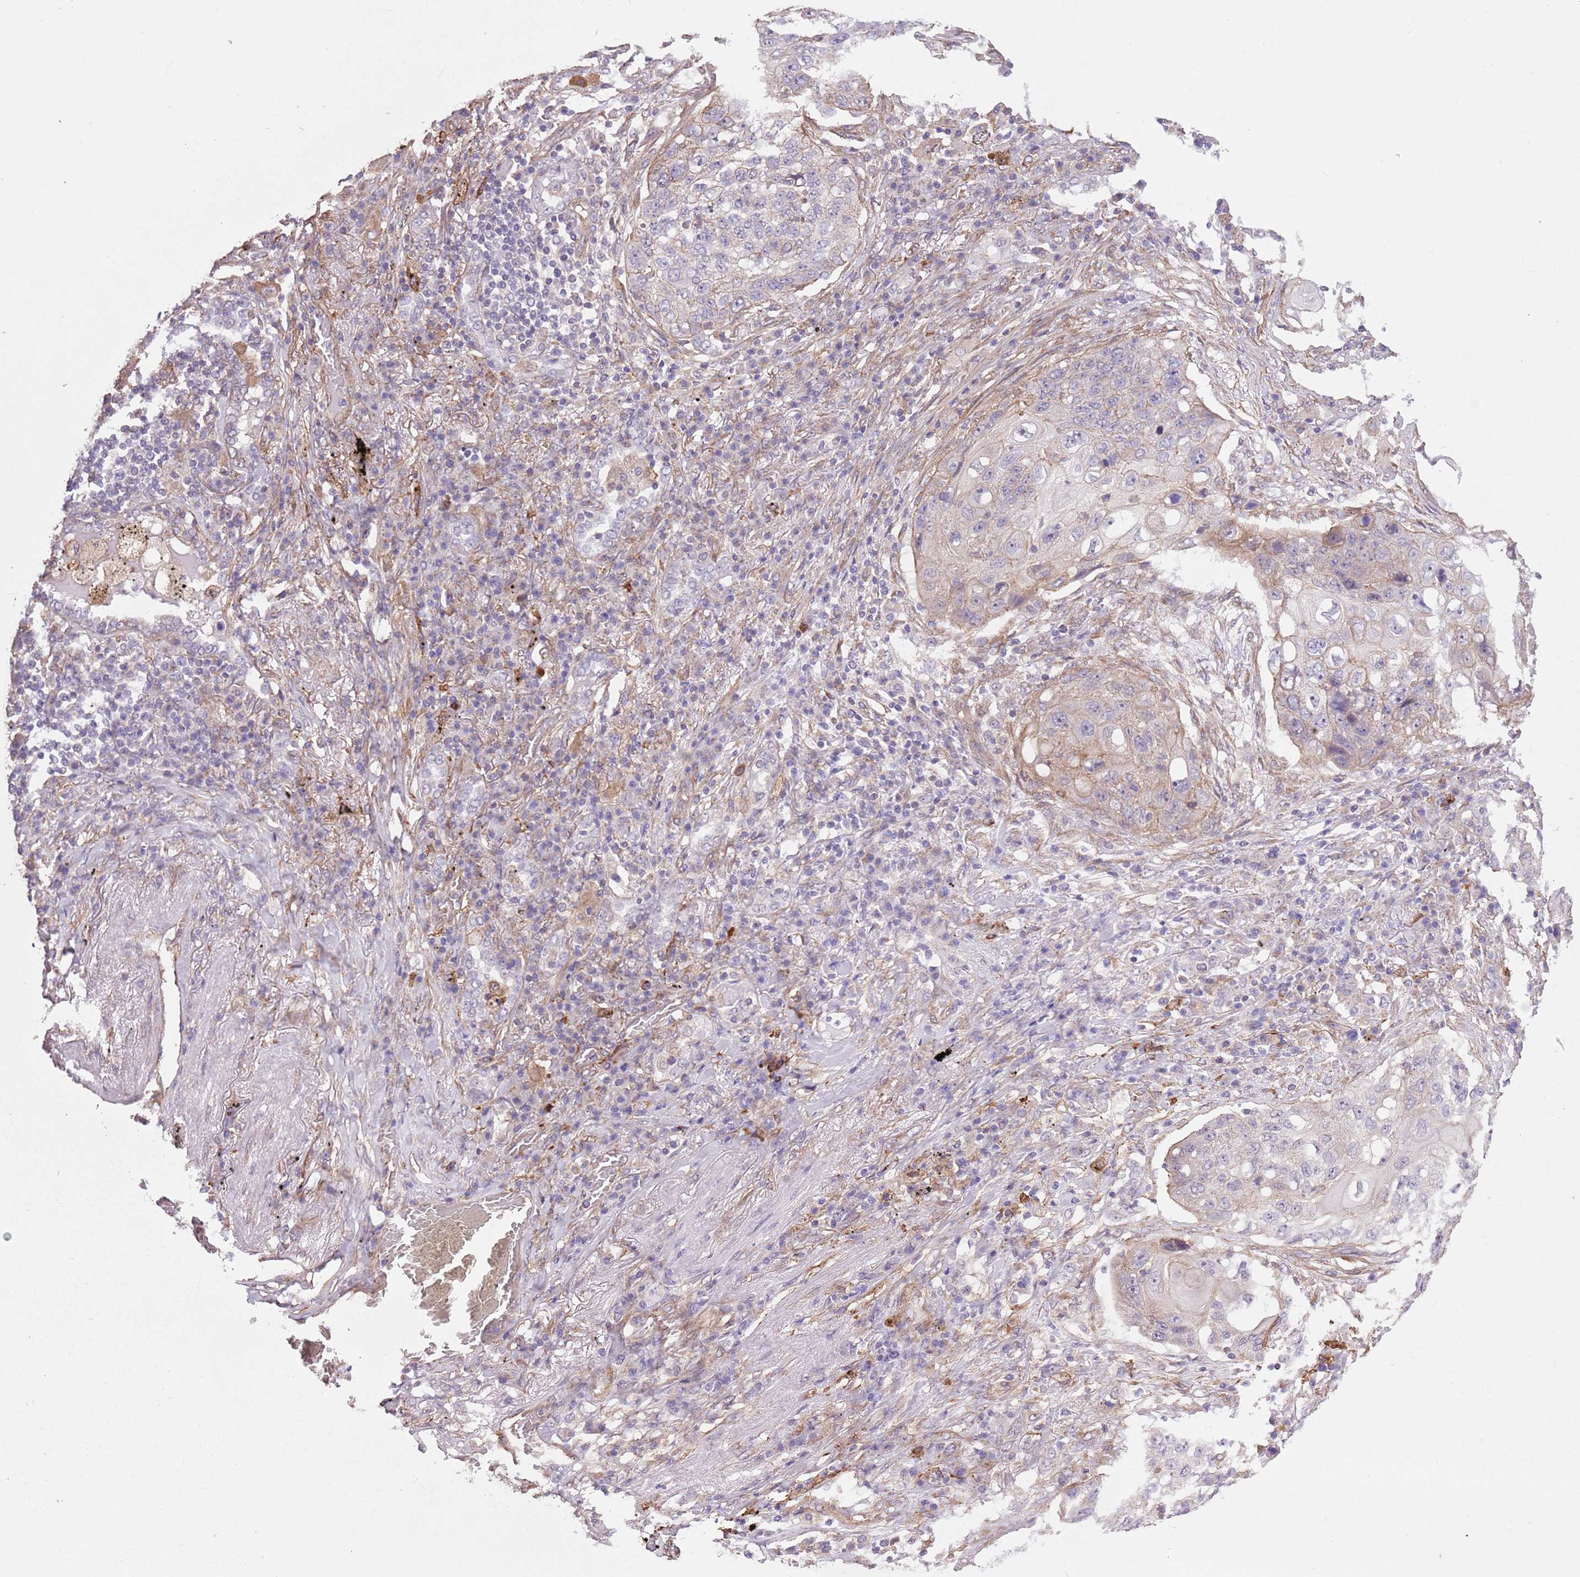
{"staining": {"intensity": "negative", "quantity": "none", "location": "none"}, "tissue": "lung cancer", "cell_type": "Tumor cells", "image_type": "cancer", "snomed": [{"axis": "morphology", "description": "Squamous cell carcinoma, NOS"}, {"axis": "topography", "description": "Lung"}], "caption": "This micrograph is of lung squamous cell carcinoma stained with IHC to label a protein in brown with the nuclei are counter-stained blue. There is no positivity in tumor cells.", "gene": "CREBZF", "patient": {"sex": "female", "age": 63}}